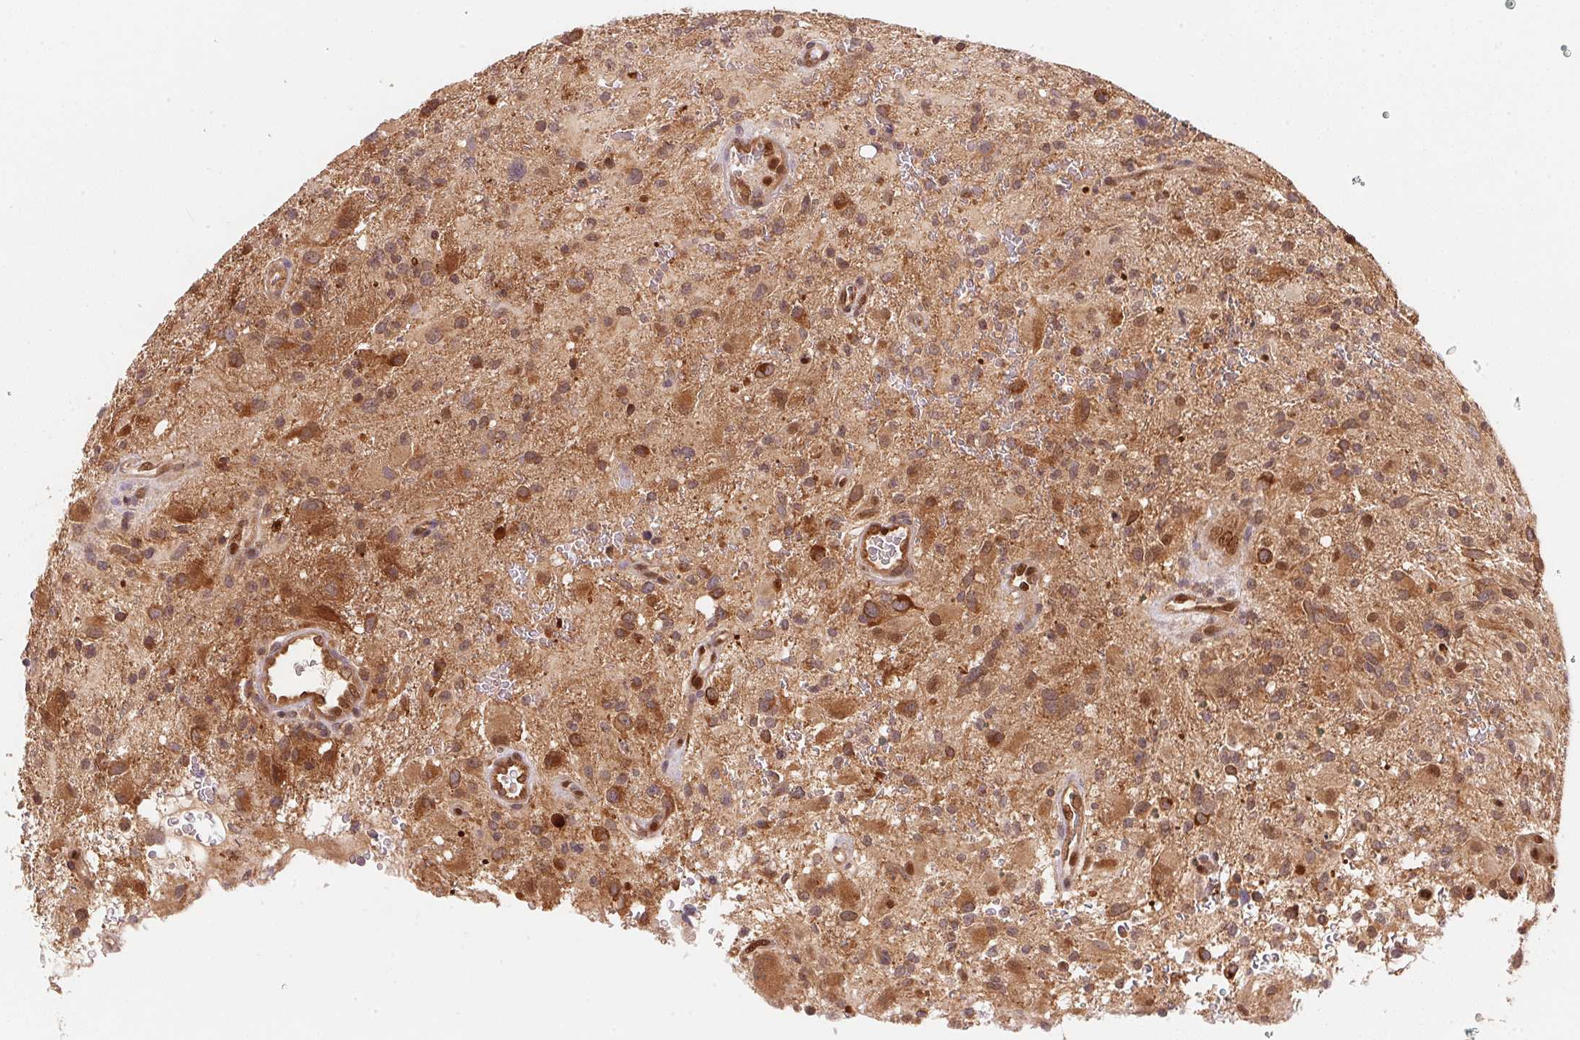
{"staining": {"intensity": "moderate", "quantity": ">75%", "location": "cytoplasmic/membranous,nuclear"}, "tissue": "glioma", "cell_type": "Tumor cells", "image_type": "cancer", "snomed": [{"axis": "morphology", "description": "Glioma, malignant, High grade"}, {"axis": "topography", "description": "Brain"}], "caption": "Approximately >75% of tumor cells in glioma reveal moderate cytoplasmic/membranous and nuclear protein positivity as visualized by brown immunohistochemical staining.", "gene": "CCDC102B", "patient": {"sex": "male", "age": 53}}